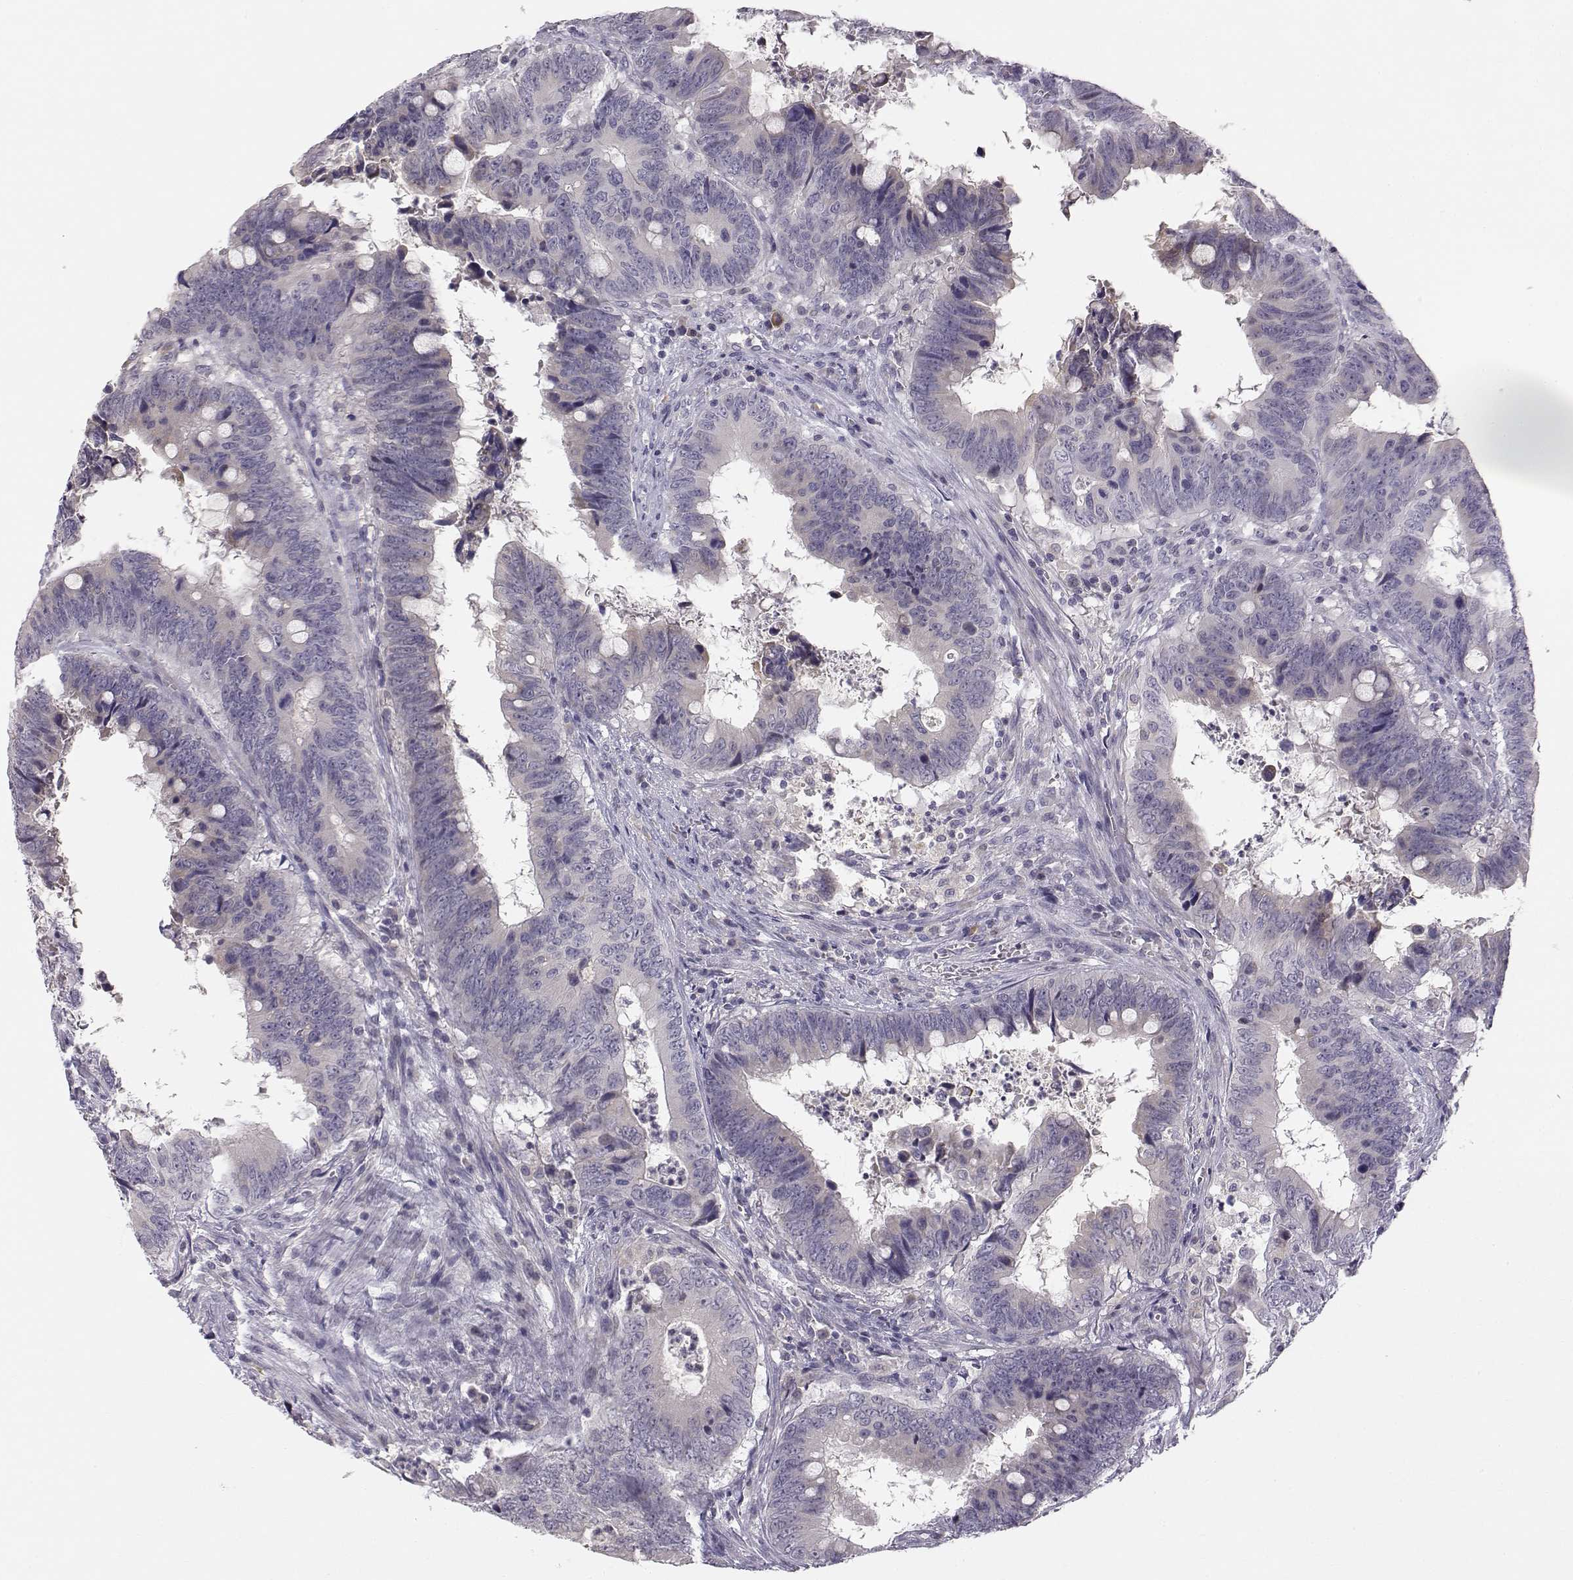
{"staining": {"intensity": "weak", "quantity": ">75%", "location": "cytoplasmic/membranous"}, "tissue": "colorectal cancer", "cell_type": "Tumor cells", "image_type": "cancer", "snomed": [{"axis": "morphology", "description": "Adenocarcinoma, NOS"}, {"axis": "topography", "description": "Colon"}], "caption": "Protein staining of colorectal cancer (adenocarcinoma) tissue exhibits weak cytoplasmic/membranous positivity in about >75% of tumor cells.", "gene": "ACSL6", "patient": {"sex": "female", "age": 82}}